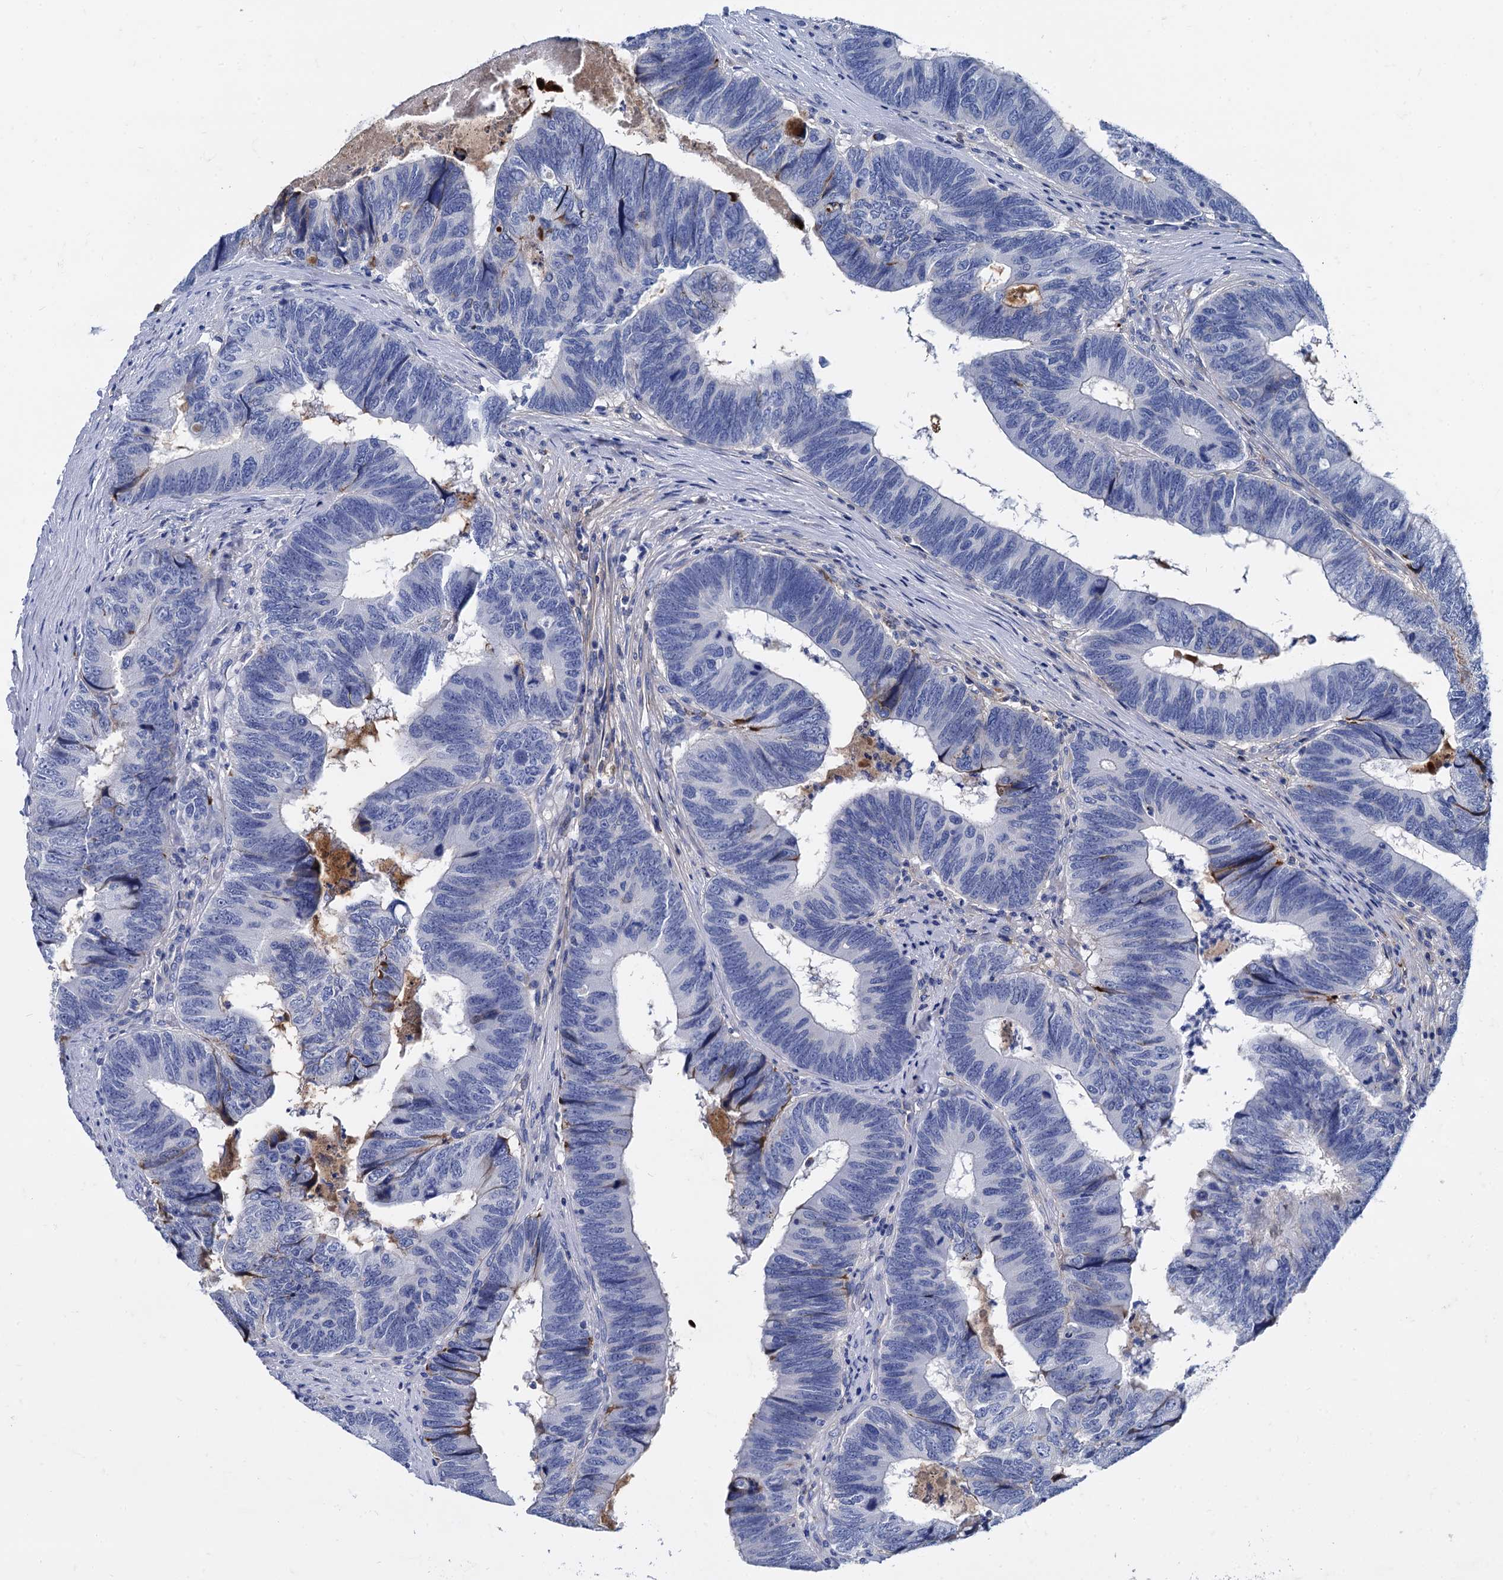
{"staining": {"intensity": "negative", "quantity": "none", "location": "none"}, "tissue": "colorectal cancer", "cell_type": "Tumor cells", "image_type": "cancer", "snomed": [{"axis": "morphology", "description": "Adenocarcinoma, NOS"}, {"axis": "topography", "description": "Colon"}], "caption": "There is no significant positivity in tumor cells of colorectal cancer (adenocarcinoma). (DAB (3,3'-diaminobenzidine) immunohistochemistry visualized using brightfield microscopy, high magnification).", "gene": "APOD", "patient": {"sex": "female", "age": 67}}